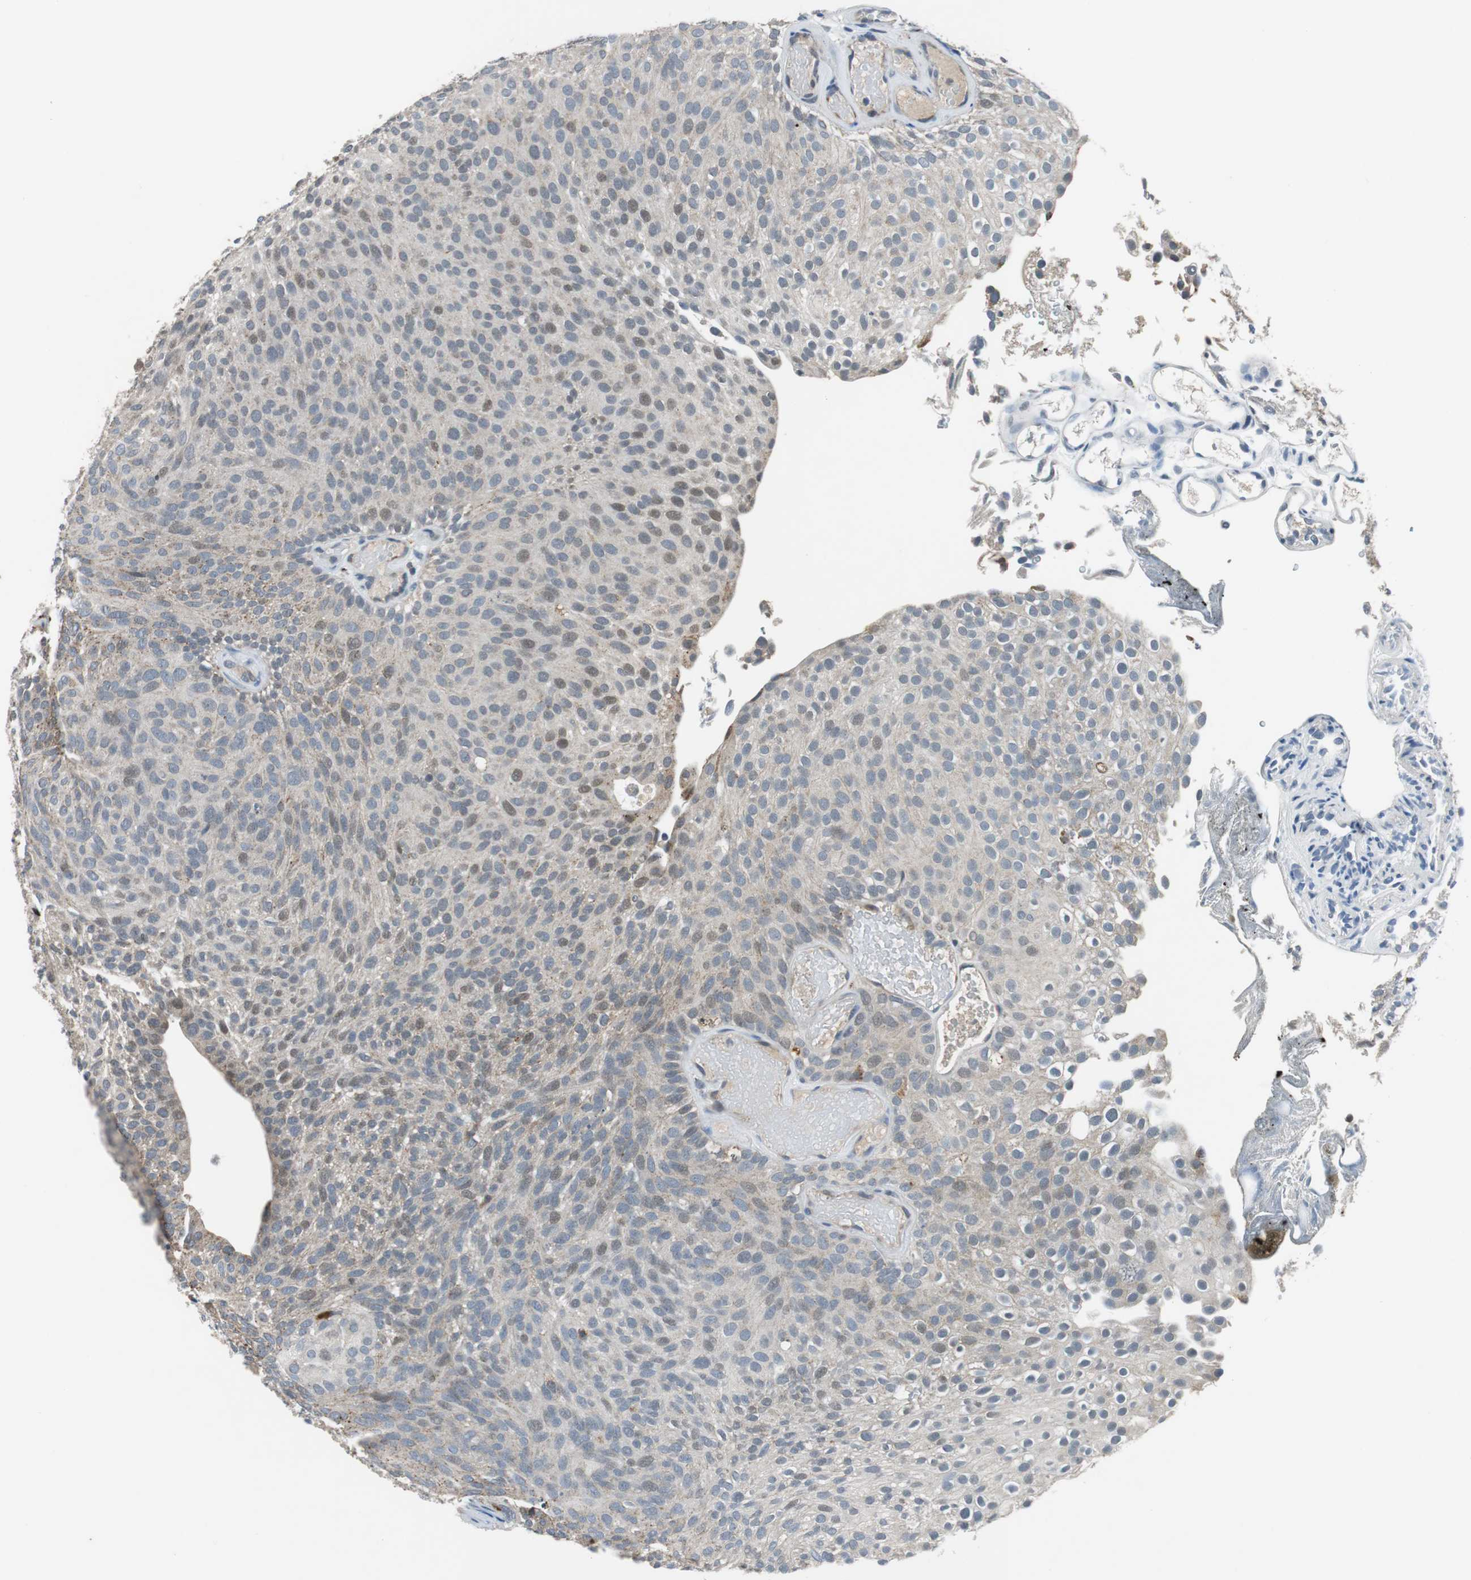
{"staining": {"intensity": "weak", "quantity": "25%-75%", "location": "cytoplasmic/membranous,nuclear"}, "tissue": "urothelial cancer", "cell_type": "Tumor cells", "image_type": "cancer", "snomed": [{"axis": "morphology", "description": "Urothelial carcinoma, Low grade"}, {"axis": "topography", "description": "Urinary bladder"}], "caption": "Immunohistochemical staining of human urothelial cancer reveals low levels of weak cytoplasmic/membranous and nuclear protein expression in approximately 25%-75% of tumor cells.", "gene": "NLGN1", "patient": {"sex": "male", "age": 78}}